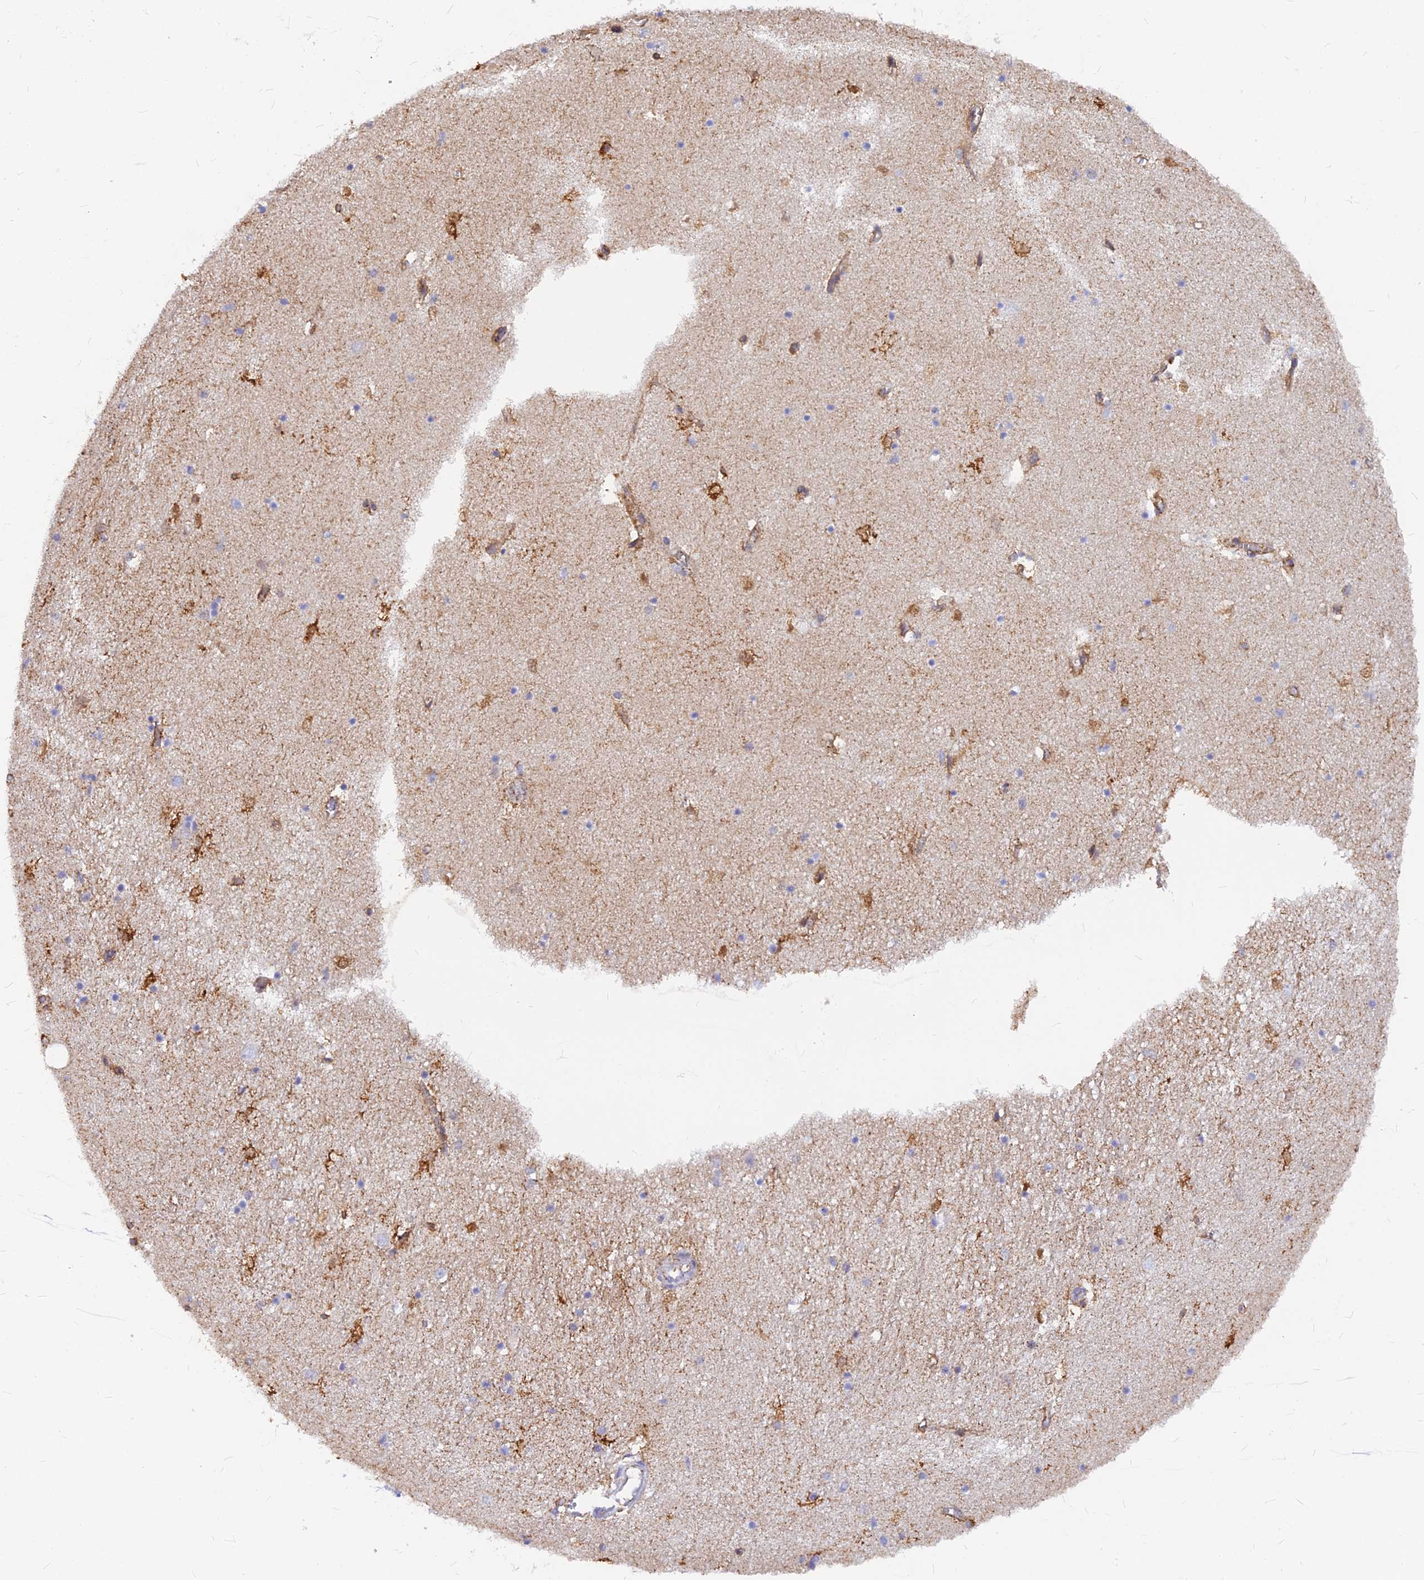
{"staining": {"intensity": "strong", "quantity": "<25%", "location": "cytoplasmic/membranous"}, "tissue": "hippocampus", "cell_type": "Glial cells", "image_type": "normal", "snomed": [{"axis": "morphology", "description": "Normal tissue, NOS"}, {"axis": "topography", "description": "Hippocampus"}], "caption": "Protein staining of benign hippocampus displays strong cytoplasmic/membranous staining in about <25% of glial cells.", "gene": "VSTM2L", "patient": {"sex": "female", "age": 64}}